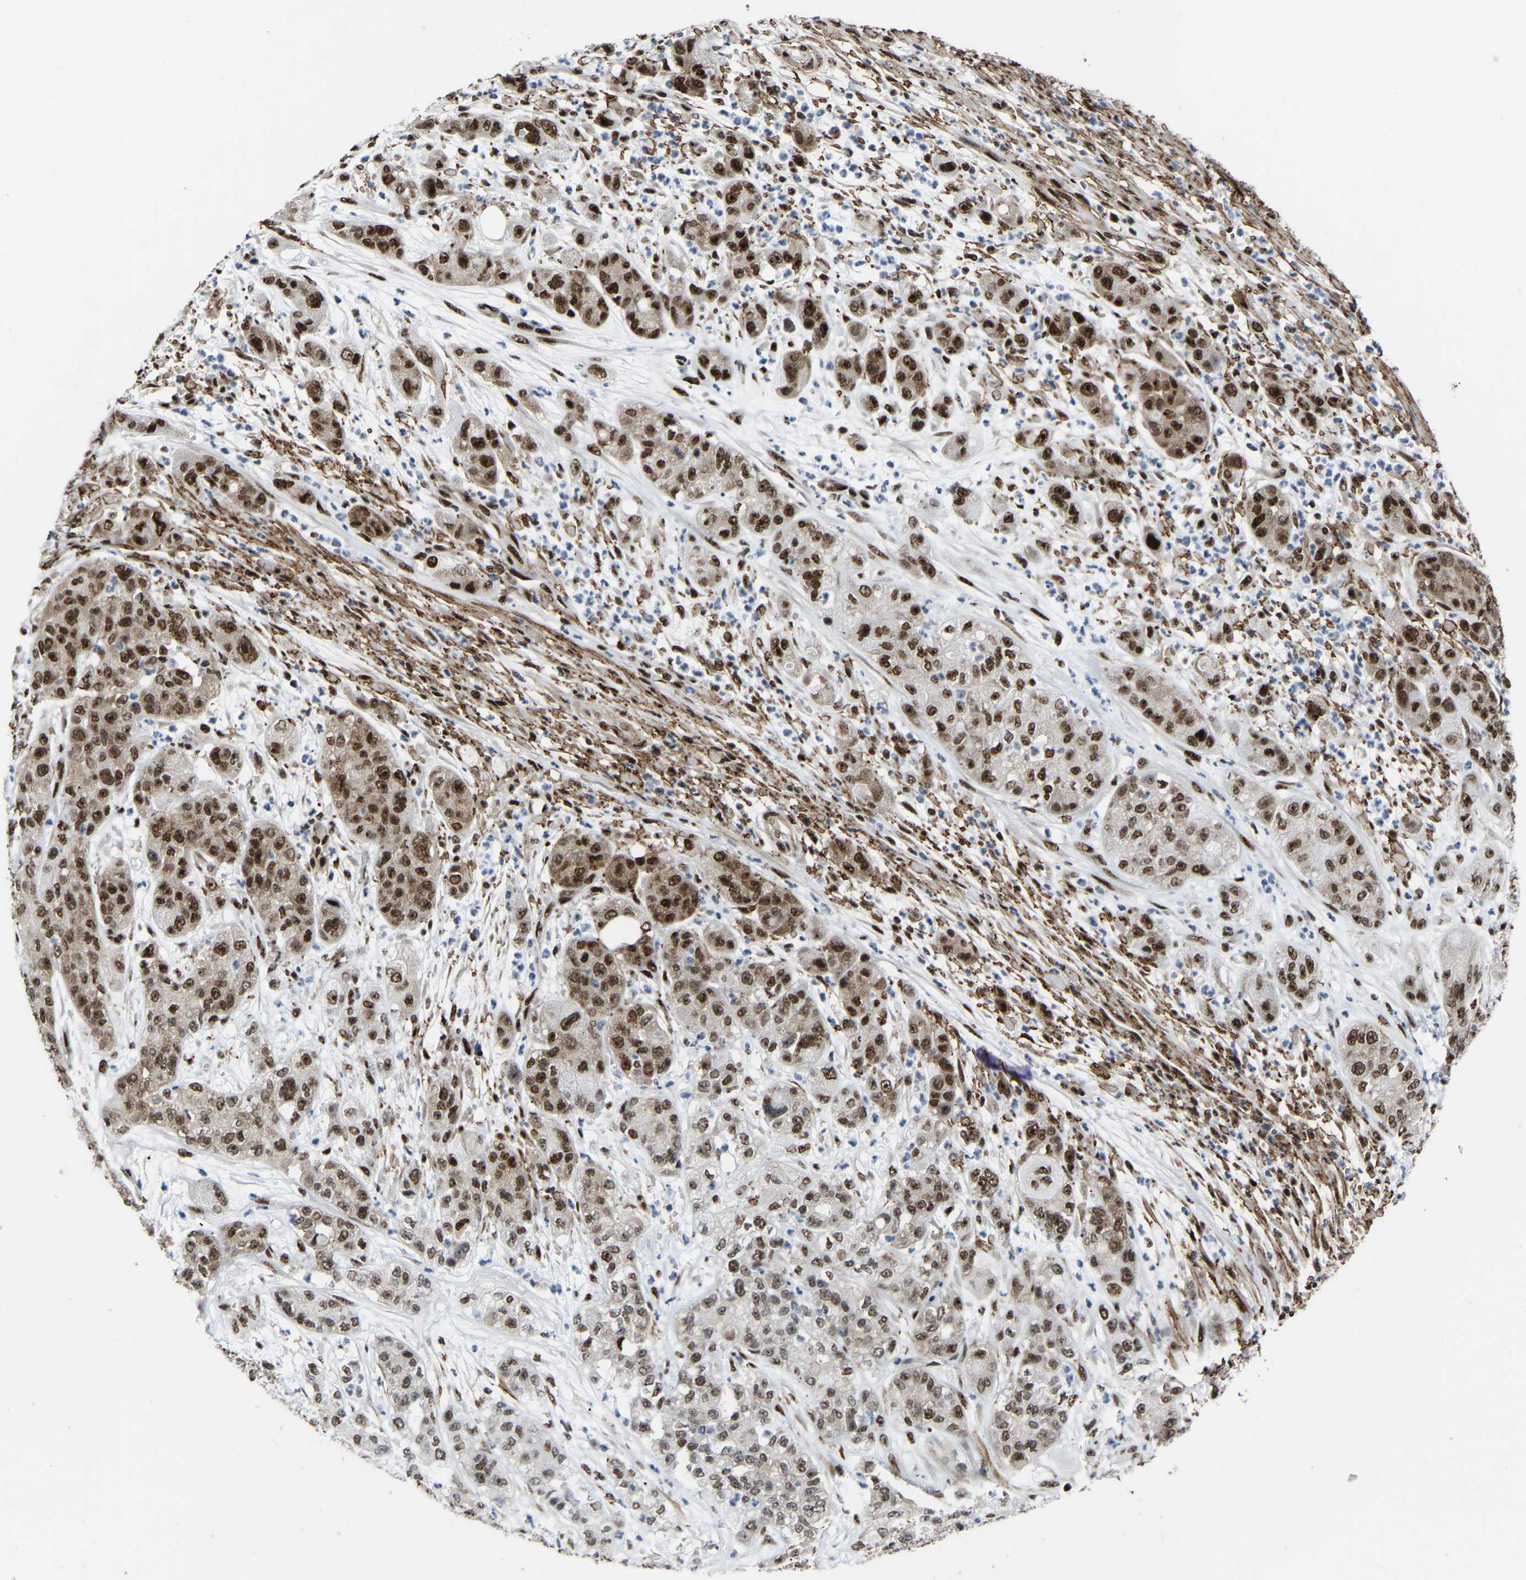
{"staining": {"intensity": "strong", "quantity": ">75%", "location": "nuclear"}, "tissue": "pancreatic cancer", "cell_type": "Tumor cells", "image_type": "cancer", "snomed": [{"axis": "morphology", "description": "Adenocarcinoma, NOS"}, {"axis": "topography", "description": "Pancreas"}], "caption": "This histopathology image demonstrates pancreatic cancer stained with IHC to label a protein in brown. The nuclear of tumor cells show strong positivity for the protein. Nuclei are counter-stained blue.", "gene": "DDX5", "patient": {"sex": "female", "age": 78}}